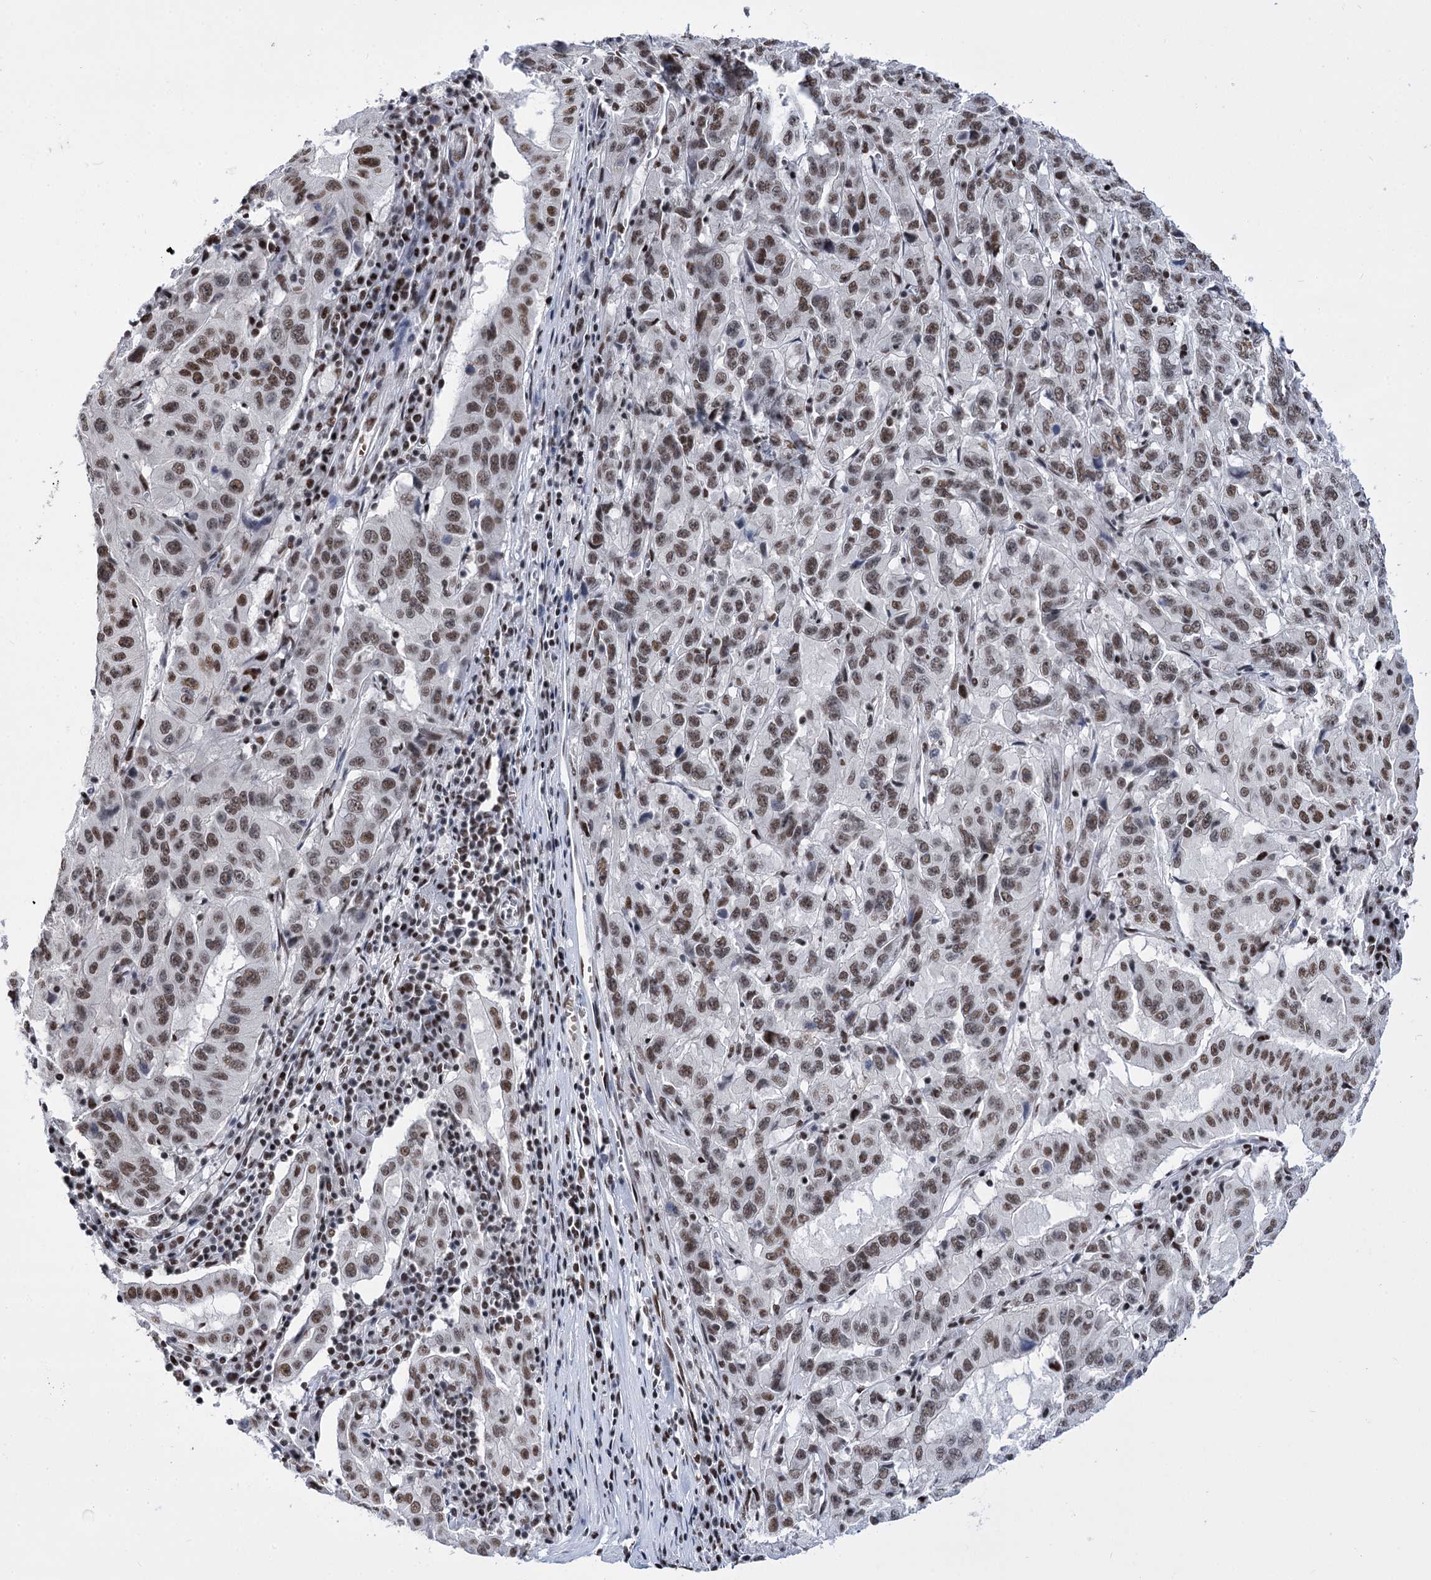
{"staining": {"intensity": "moderate", "quantity": ">75%", "location": "nuclear"}, "tissue": "pancreatic cancer", "cell_type": "Tumor cells", "image_type": "cancer", "snomed": [{"axis": "morphology", "description": "Adenocarcinoma, NOS"}, {"axis": "topography", "description": "Pancreas"}], "caption": "There is medium levels of moderate nuclear positivity in tumor cells of pancreatic cancer (adenocarcinoma), as demonstrated by immunohistochemical staining (brown color).", "gene": "POU4F3", "patient": {"sex": "male", "age": 63}}